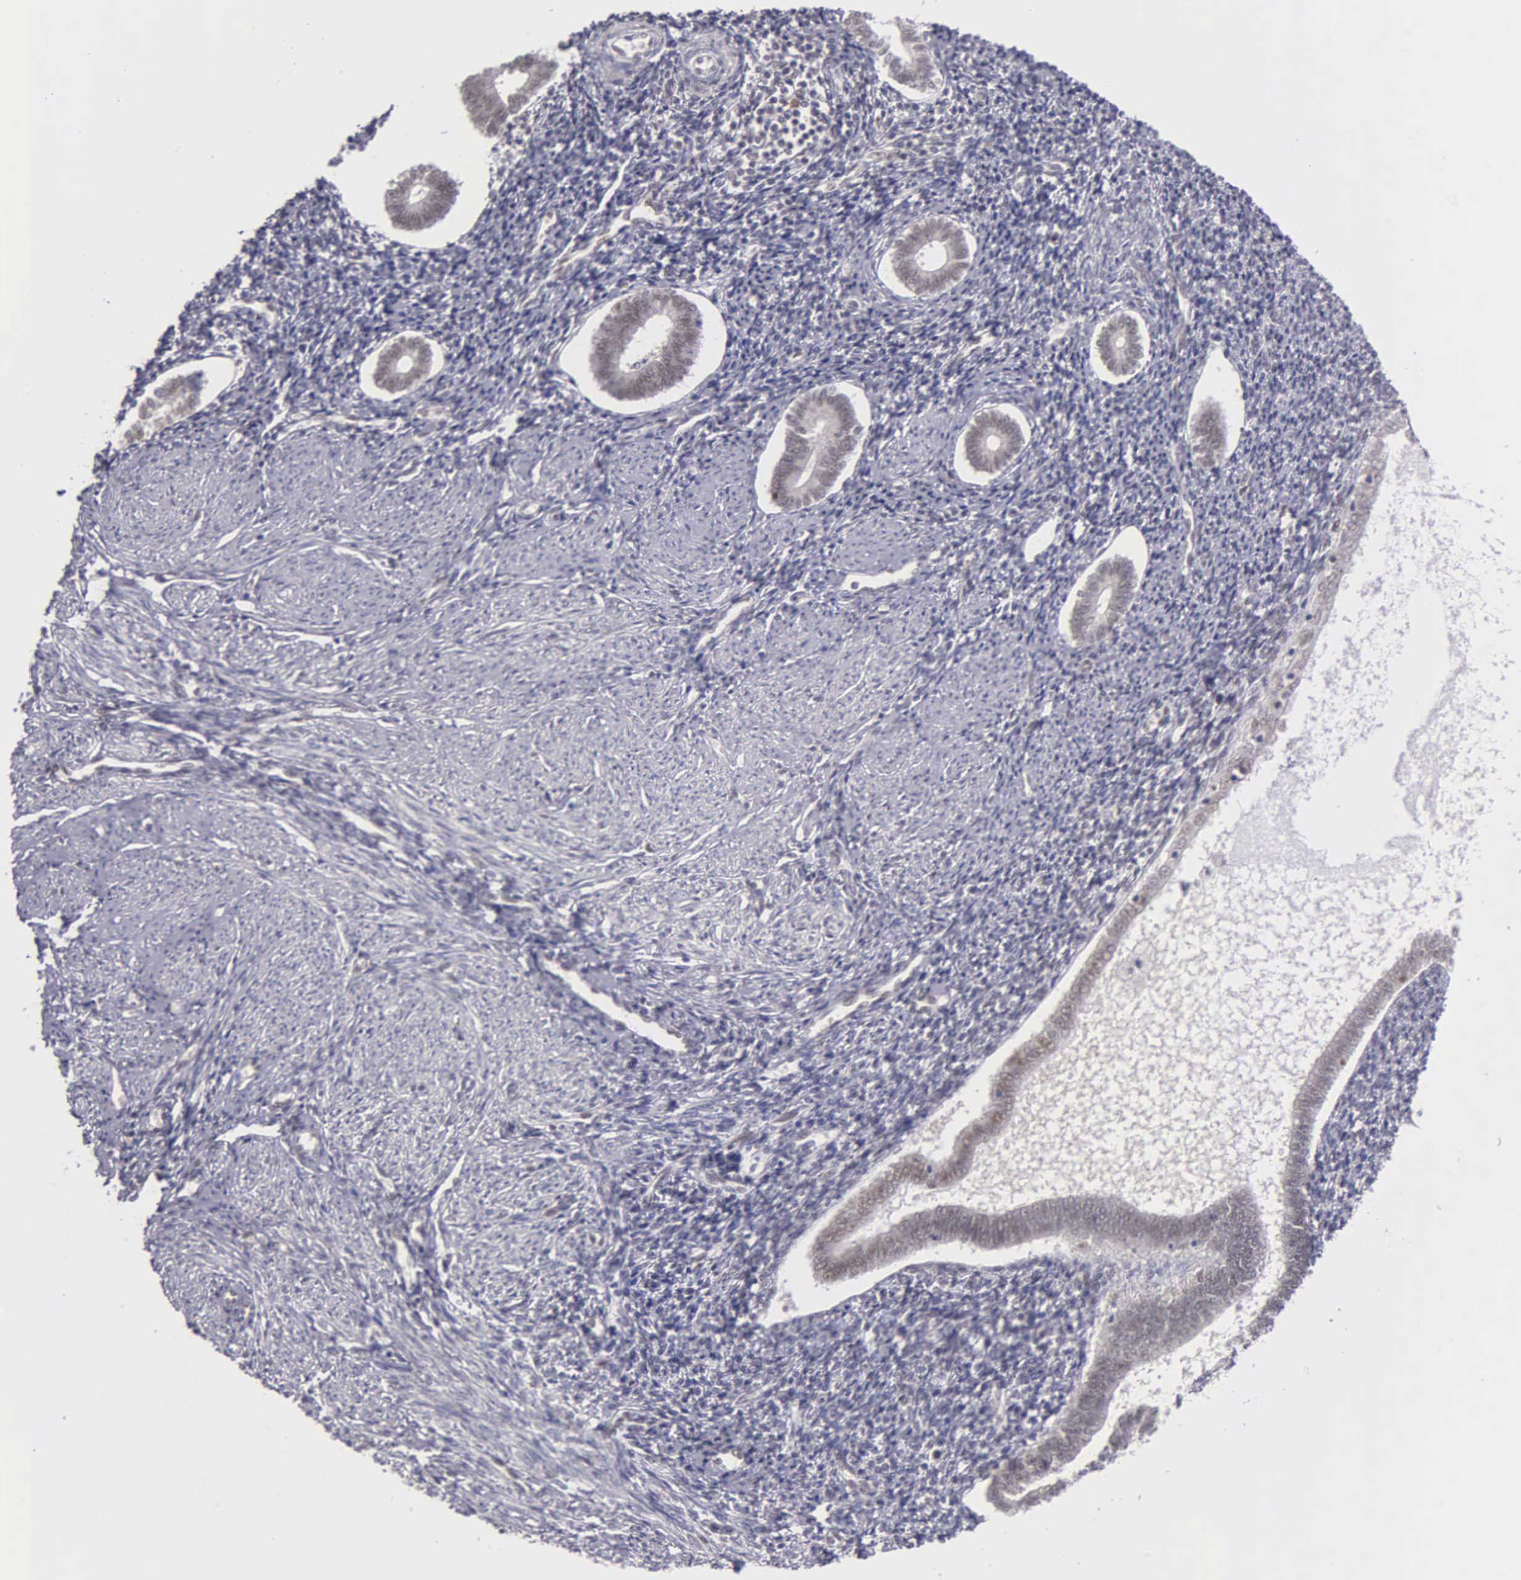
{"staining": {"intensity": "weak", "quantity": "<25%", "location": "nuclear"}, "tissue": "endometrium", "cell_type": "Cells in endometrial stroma", "image_type": "normal", "snomed": [{"axis": "morphology", "description": "Normal tissue, NOS"}, {"axis": "topography", "description": "Endometrium"}], "caption": "This image is of normal endometrium stained with IHC to label a protein in brown with the nuclei are counter-stained blue. There is no expression in cells in endometrial stroma. The staining is performed using DAB brown chromogen with nuclei counter-stained in using hematoxylin.", "gene": "UBR7", "patient": {"sex": "female", "age": 52}}